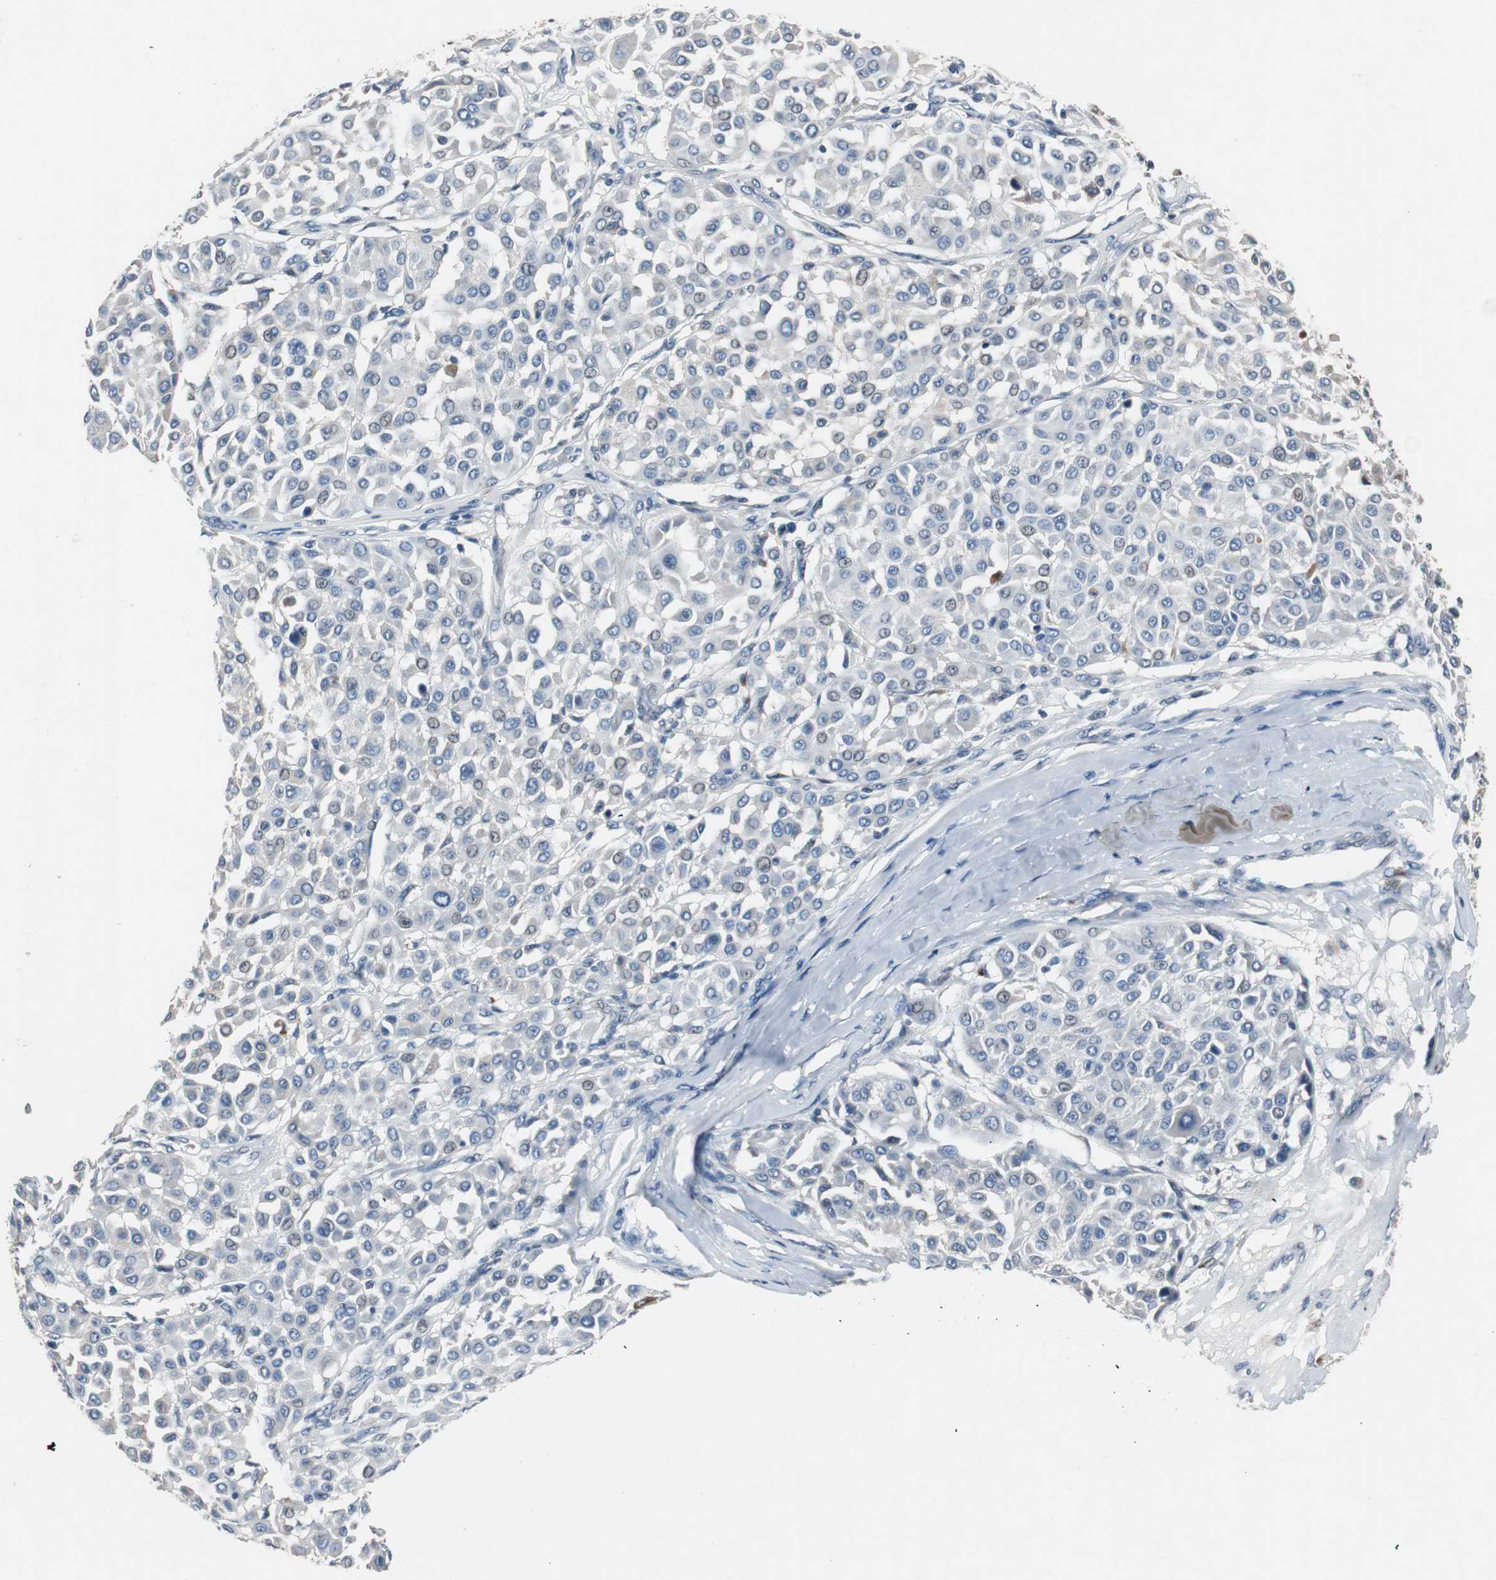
{"staining": {"intensity": "negative", "quantity": "none", "location": "none"}, "tissue": "melanoma", "cell_type": "Tumor cells", "image_type": "cancer", "snomed": [{"axis": "morphology", "description": "Malignant melanoma, Metastatic site"}, {"axis": "topography", "description": "Soft tissue"}], "caption": "The histopathology image exhibits no staining of tumor cells in malignant melanoma (metastatic site). (DAB immunohistochemistry (IHC) visualized using brightfield microscopy, high magnification).", "gene": "PCYT1B", "patient": {"sex": "male", "age": 41}}